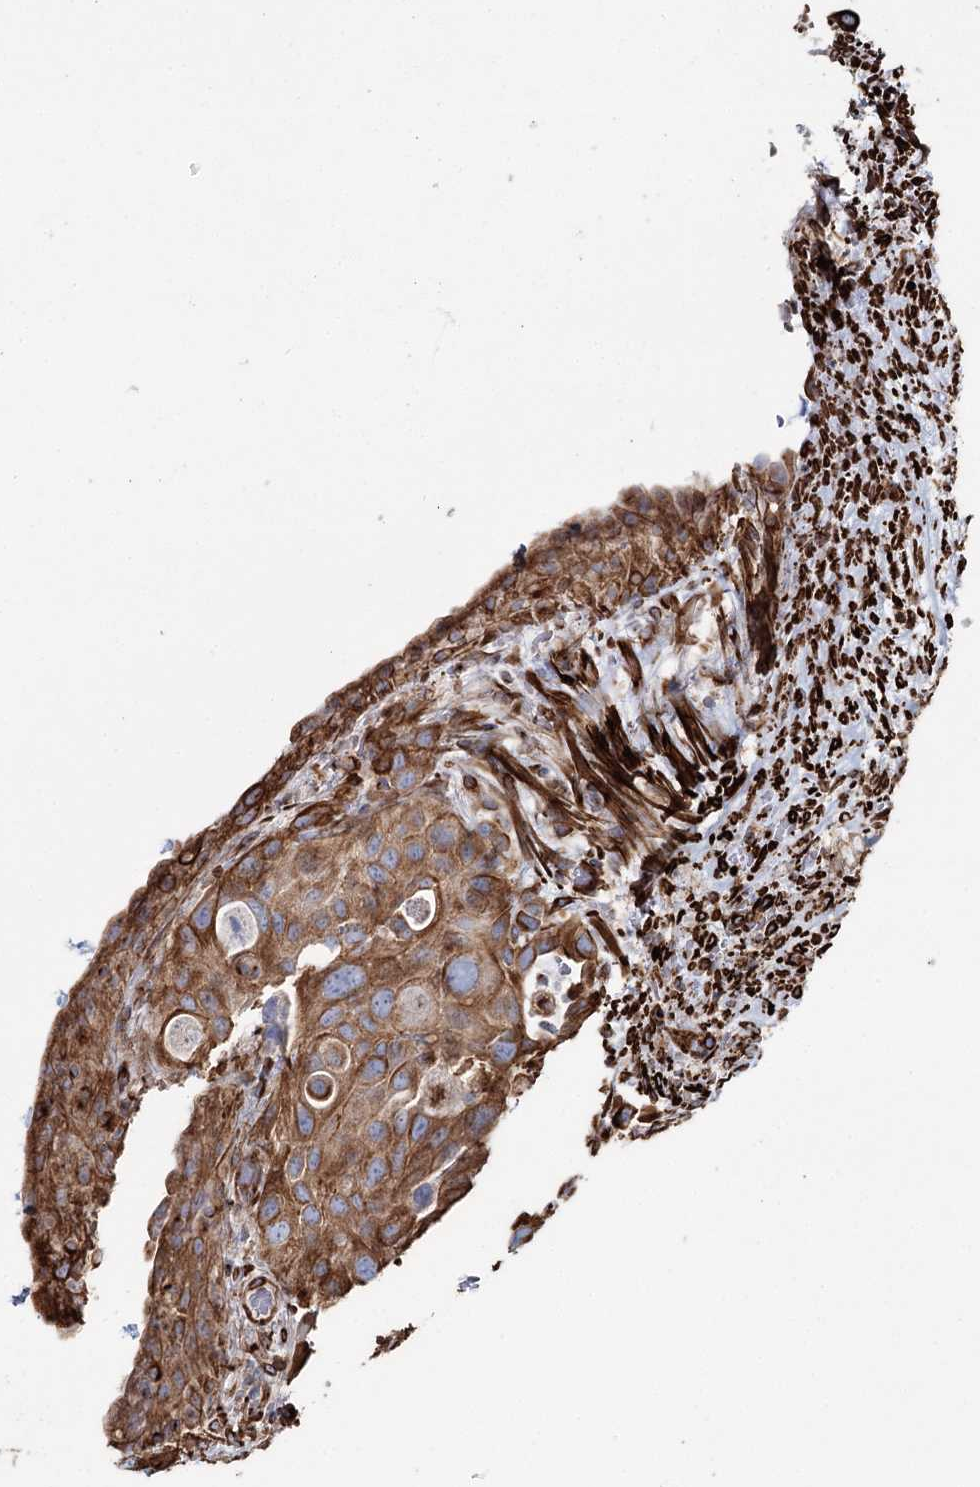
{"staining": {"intensity": "strong", "quantity": "25%-75%", "location": "cytoplasmic/membranous"}, "tissue": "urothelial cancer", "cell_type": "Tumor cells", "image_type": "cancer", "snomed": [{"axis": "morphology", "description": "Normal tissue, NOS"}, {"axis": "morphology", "description": "Urothelial carcinoma, High grade"}, {"axis": "topography", "description": "Vascular tissue"}, {"axis": "topography", "description": "Urinary bladder"}], "caption": "High-magnification brightfield microscopy of urothelial carcinoma (high-grade) stained with DAB (3,3'-diaminobenzidine) (brown) and counterstained with hematoxylin (blue). tumor cells exhibit strong cytoplasmic/membranous expression is identified in about25%-75% of cells.", "gene": "SUMF1", "patient": {"sex": "female", "age": 56}}